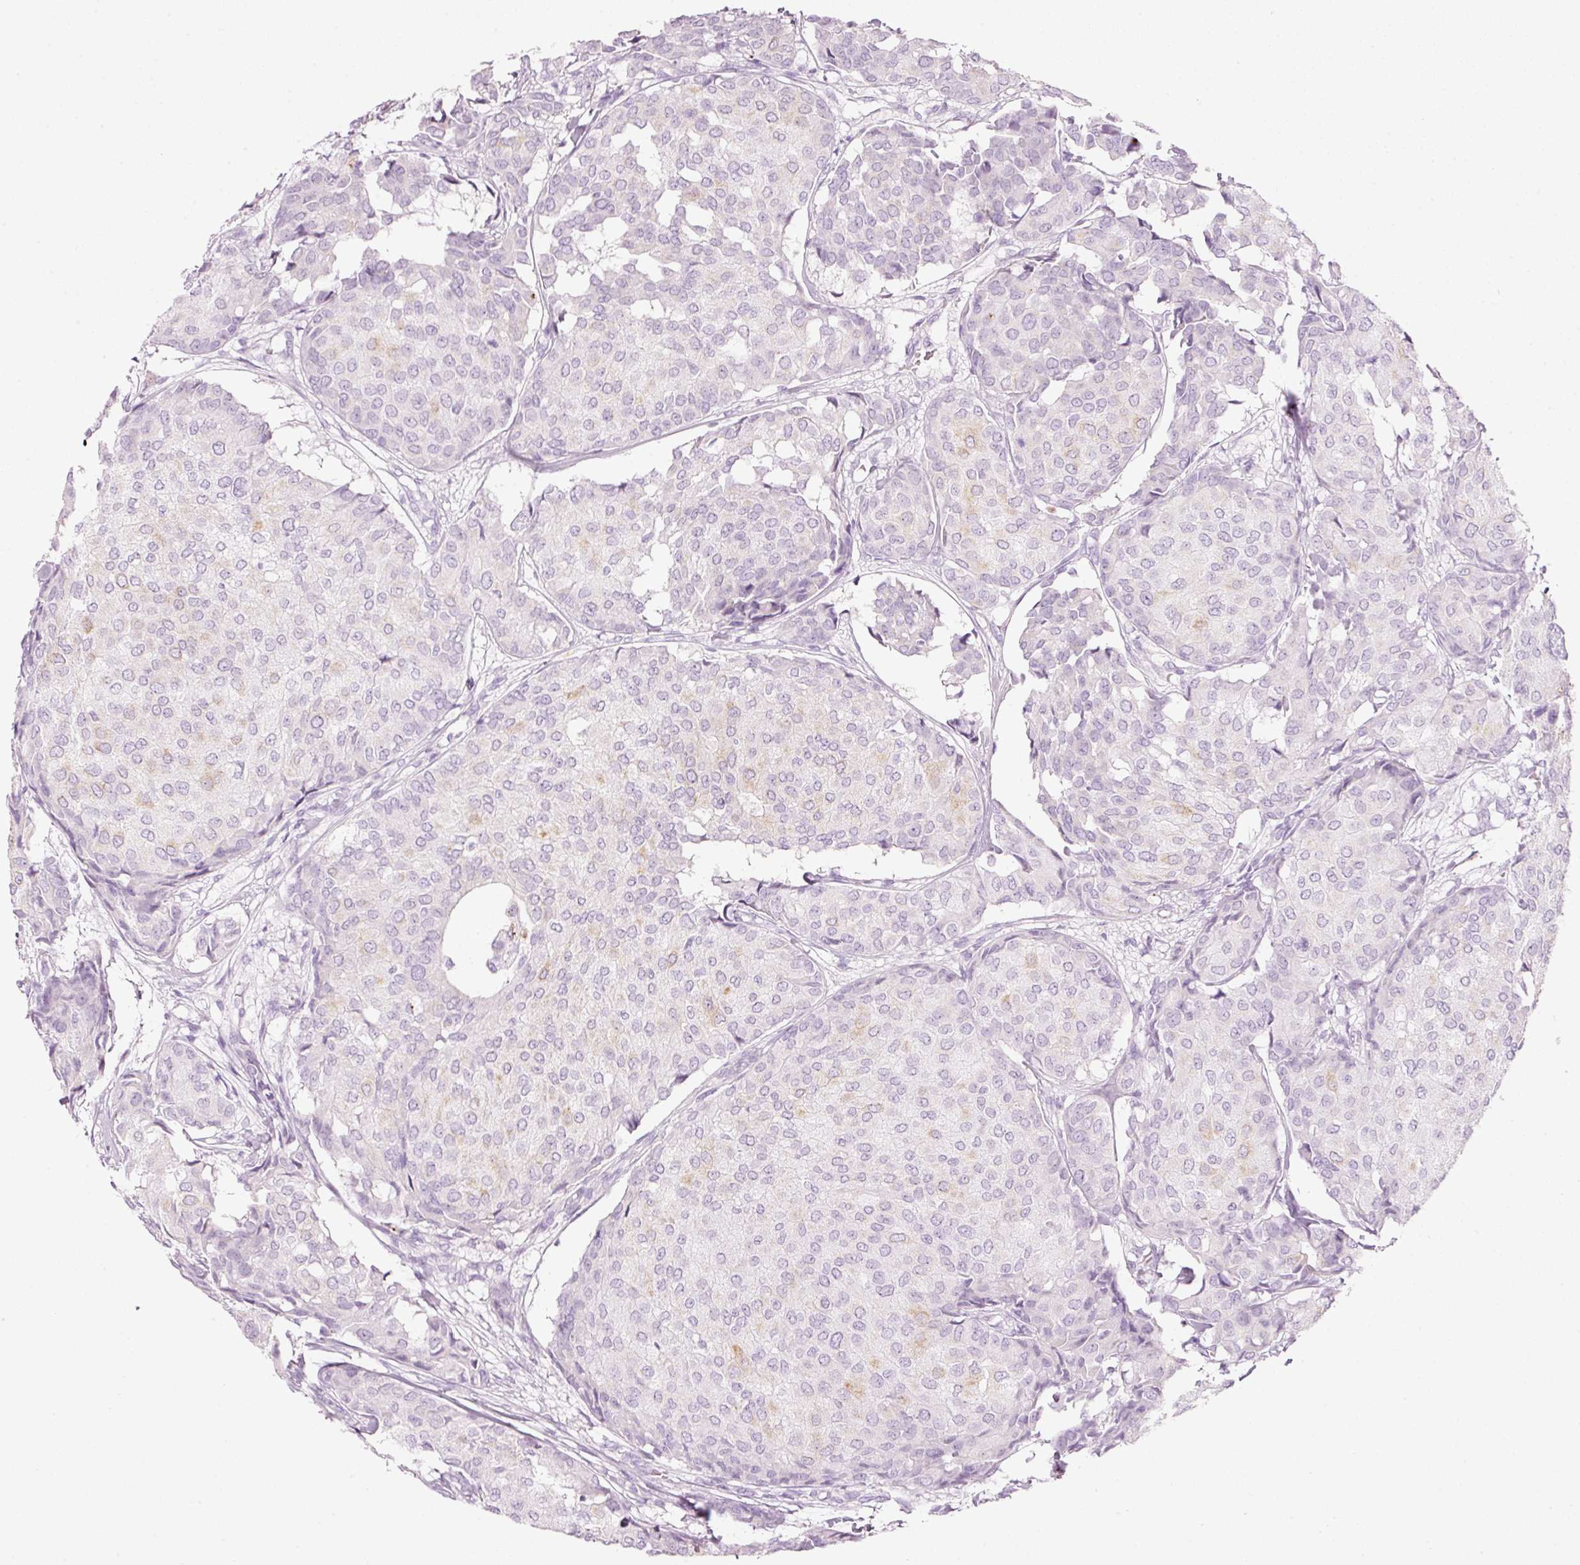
{"staining": {"intensity": "negative", "quantity": "none", "location": "none"}, "tissue": "breast cancer", "cell_type": "Tumor cells", "image_type": "cancer", "snomed": [{"axis": "morphology", "description": "Duct carcinoma"}, {"axis": "topography", "description": "Breast"}], "caption": "The photomicrograph demonstrates no significant positivity in tumor cells of breast invasive ductal carcinoma. (Brightfield microscopy of DAB (3,3'-diaminobenzidine) immunohistochemistry at high magnification).", "gene": "CARD16", "patient": {"sex": "female", "age": 75}}